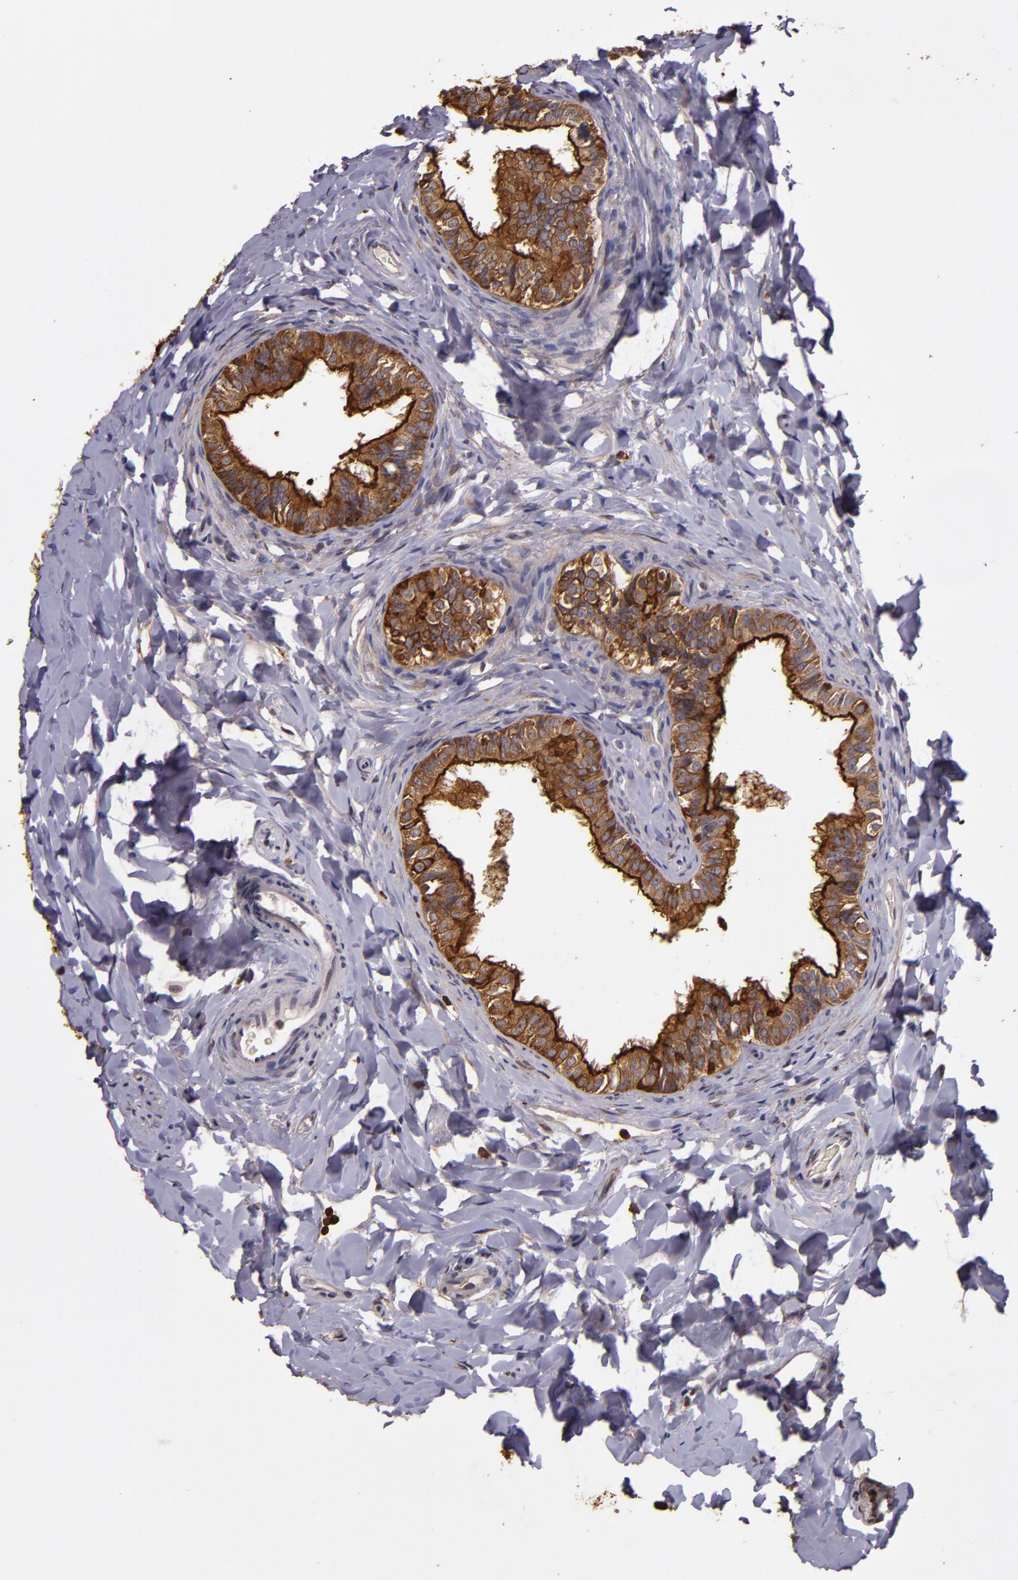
{"staining": {"intensity": "strong", "quantity": ">75%", "location": "cytoplasmic/membranous"}, "tissue": "epididymis", "cell_type": "Glandular cells", "image_type": "normal", "snomed": [{"axis": "morphology", "description": "Normal tissue, NOS"}, {"axis": "topography", "description": "Epididymis"}], "caption": "Protein staining of normal epididymis exhibits strong cytoplasmic/membranous positivity in approximately >75% of glandular cells. (DAB IHC, brown staining for protein, blue staining for nuclei).", "gene": "SLC9A3R1", "patient": {"sex": "male", "age": 26}}